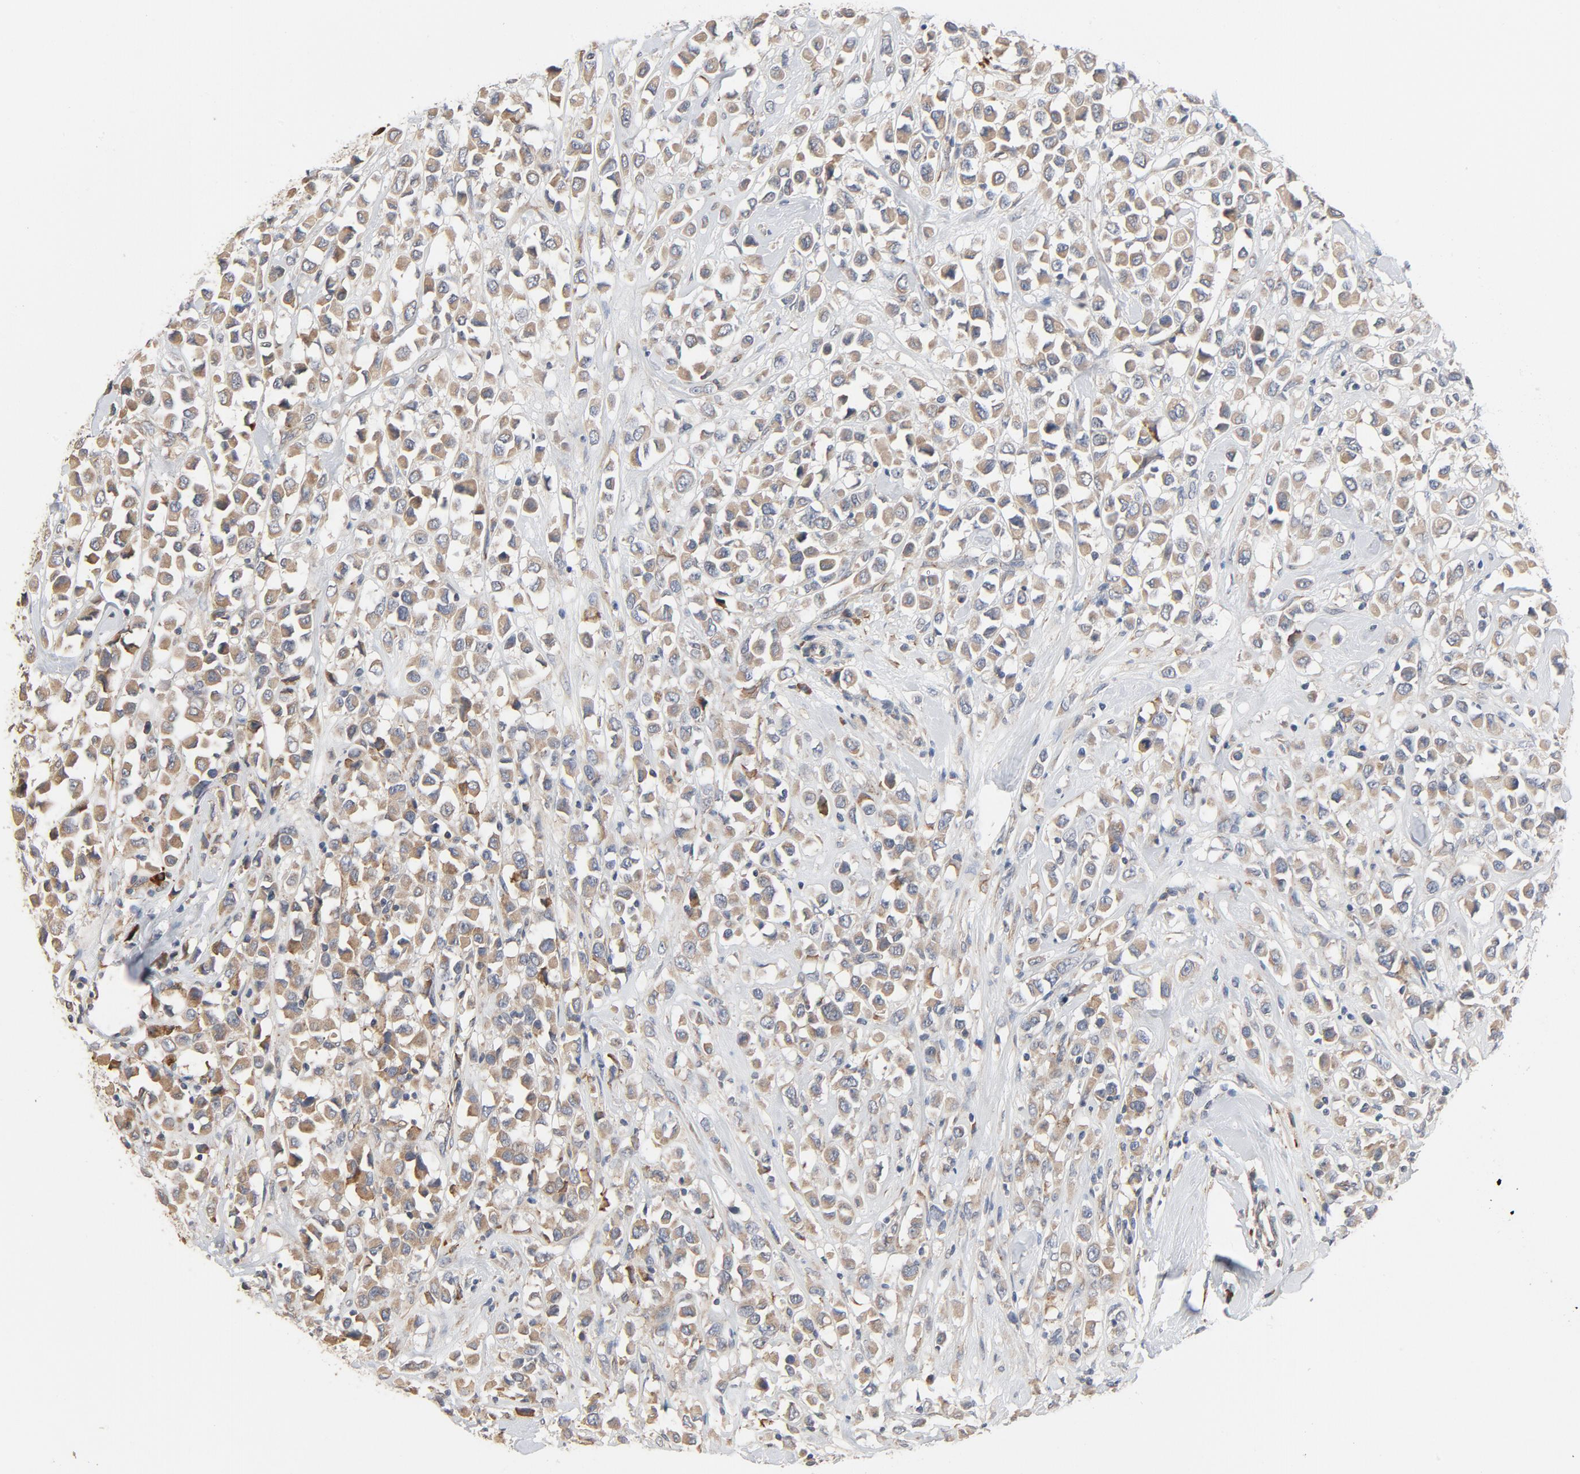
{"staining": {"intensity": "weak", "quantity": ">75%", "location": "cytoplasmic/membranous"}, "tissue": "breast cancer", "cell_type": "Tumor cells", "image_type": "cancer", "snomed": [{"axis": "morphology", "description": "Duct carcinoma"}, {"axis": "topography", "description": "Breast"}], "caption": "DAB immunohistochemical staining of breast cancer exhibits weak cytoplasmic/membranous protein positivity in approximately >75% of tumor cells.", "gene": "TLR4", "patient": {"sex": "female", "age": 61}}